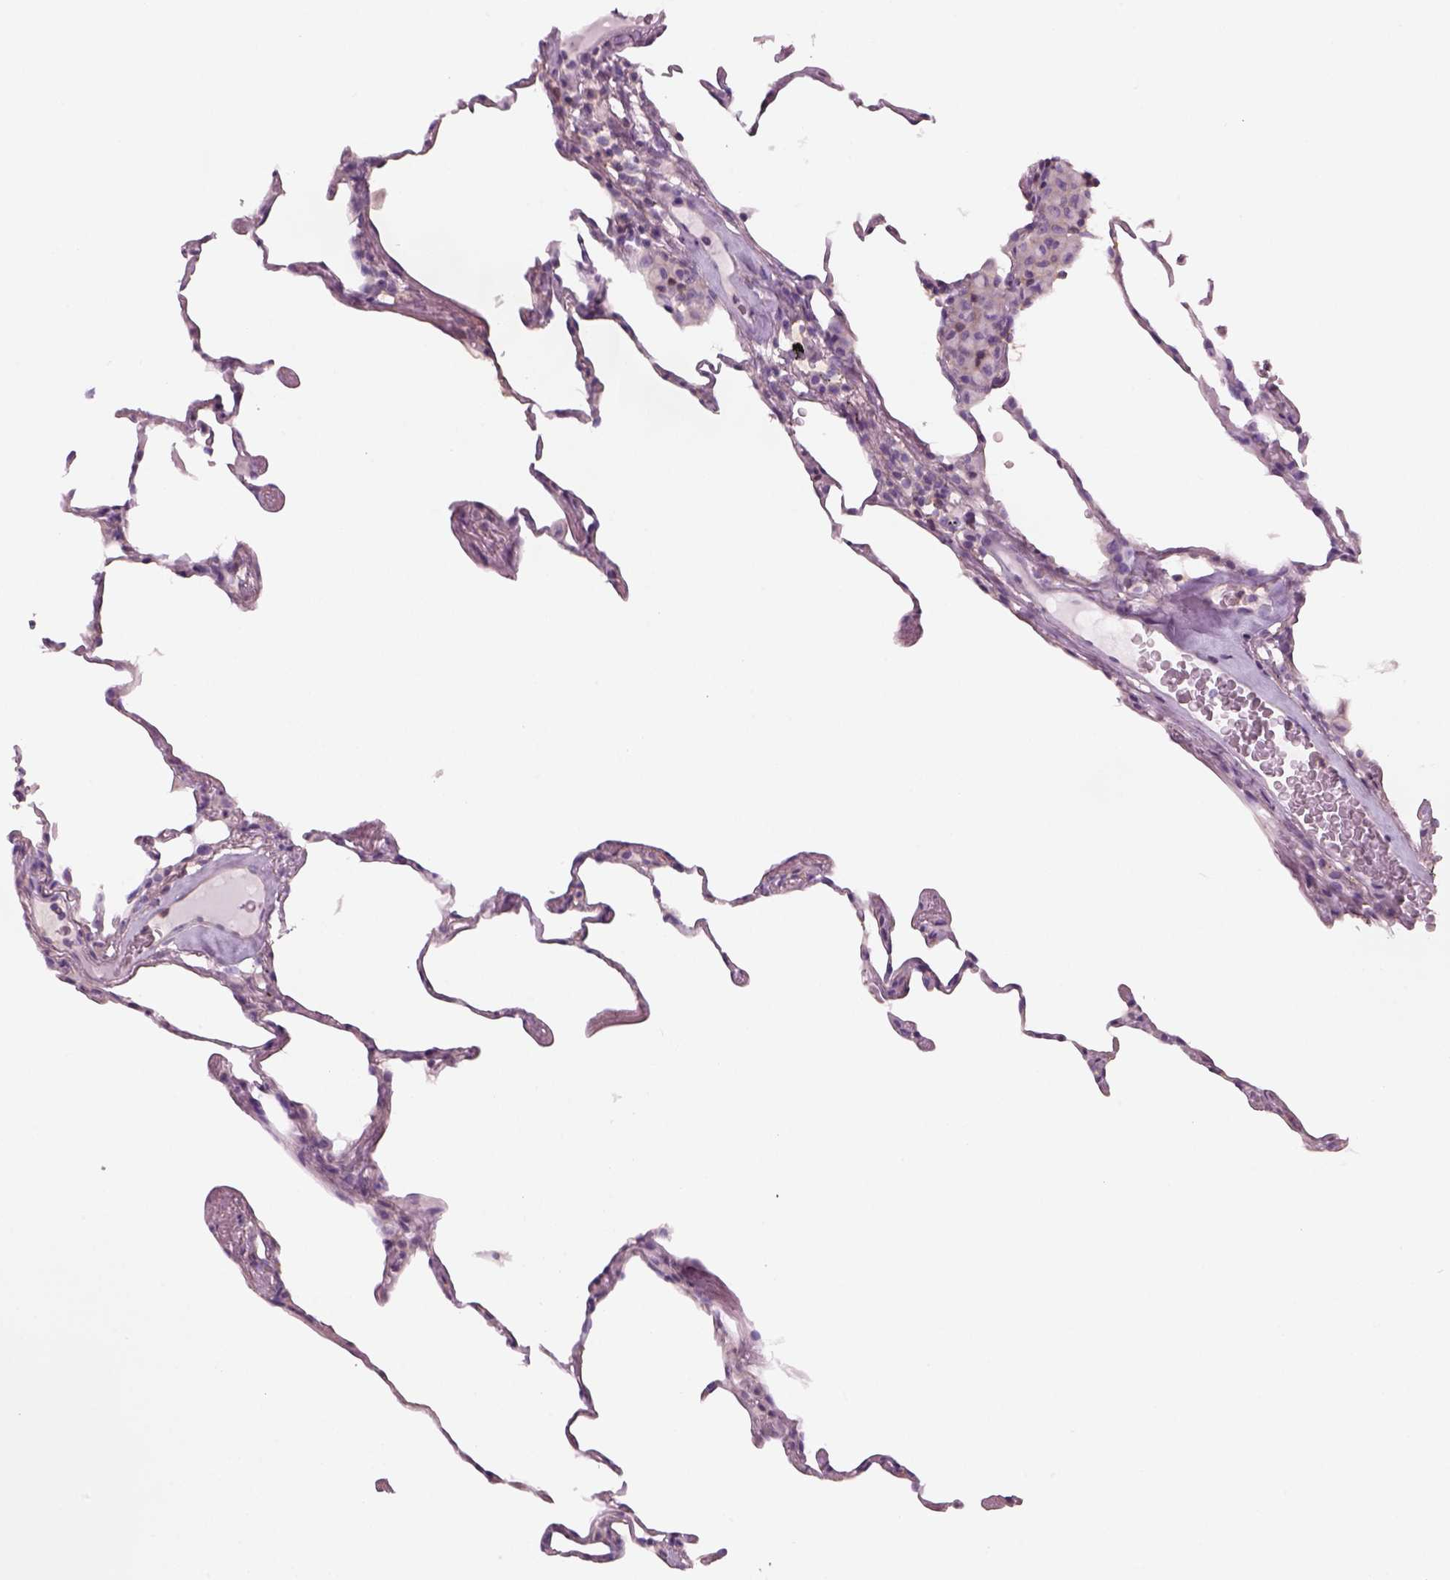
{"staining": {"intensity": "negative", "quantity": "none", "location": "none"}, "tissue": "lung", "cell_type": "Alveolar cells", "image_type": "normal", "snomed": [{"axis": "morphology", "description": "Normal tissue, NOS"}, {"axis": "topography", "description": "Lung"}], "caption": "This is a histopathology image of immunohistochemistry staining of benign lung, which shows no expression in alveolar cells.", "gene": "SLC1A7", "patient": {"sex": "female", "age": 57}}